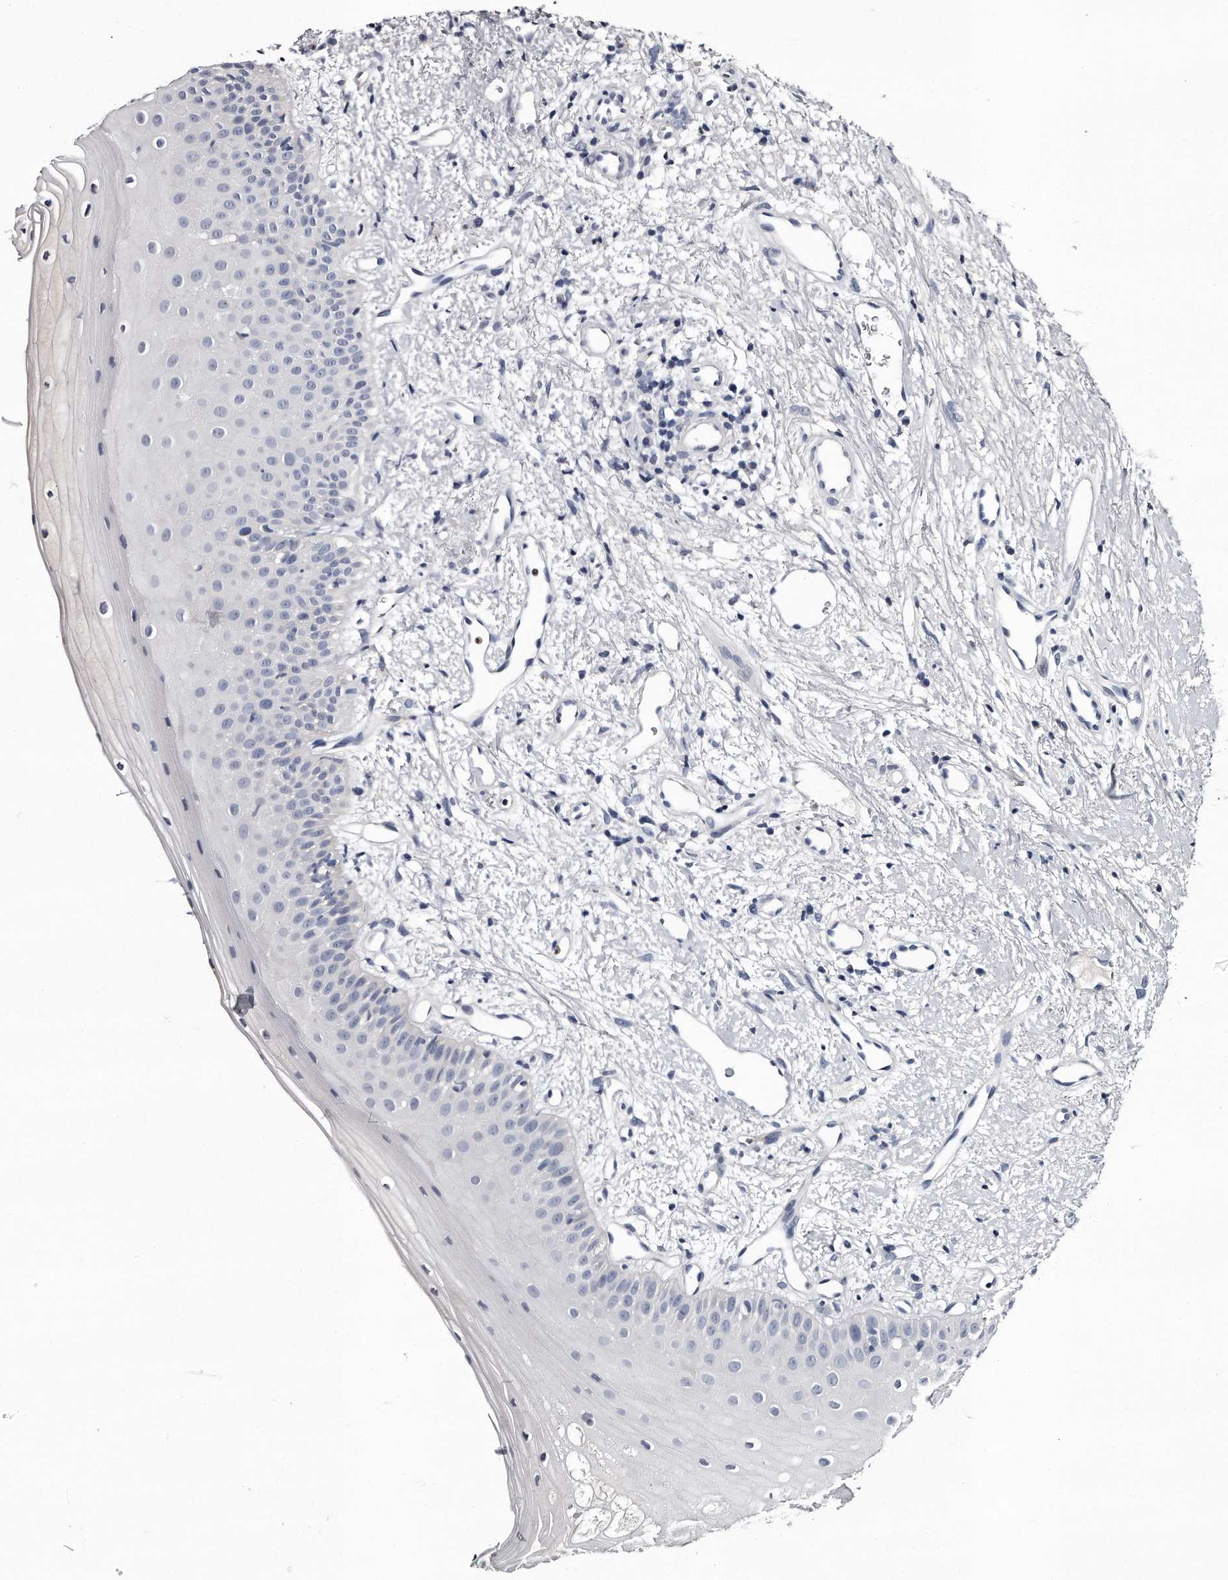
{"staining": {"intensity": "negative", "quantity": "none", "location": "none"}, "tissue": "oral mucosa", "cell_type": "Squamous epithelial cells", "image_type": "normal", "snomed": [{"axis": "morphology", "description": "Normal tissue, NOS"}, {"axis": "topography", "description": "Oral tissue"}], "caption": "A histopathology image of human oral mucosa is negative for staining in squamous epithelial cells. Brightfield microscopy of immunohistochemistry (IHC) stained with DAB (3,3'-diaminobenzidine) (brown) and hematoxylin (blue), captured at high magnification.", "gene": "GAPVD1", "patient": {"sex": "female", "age": 63}}